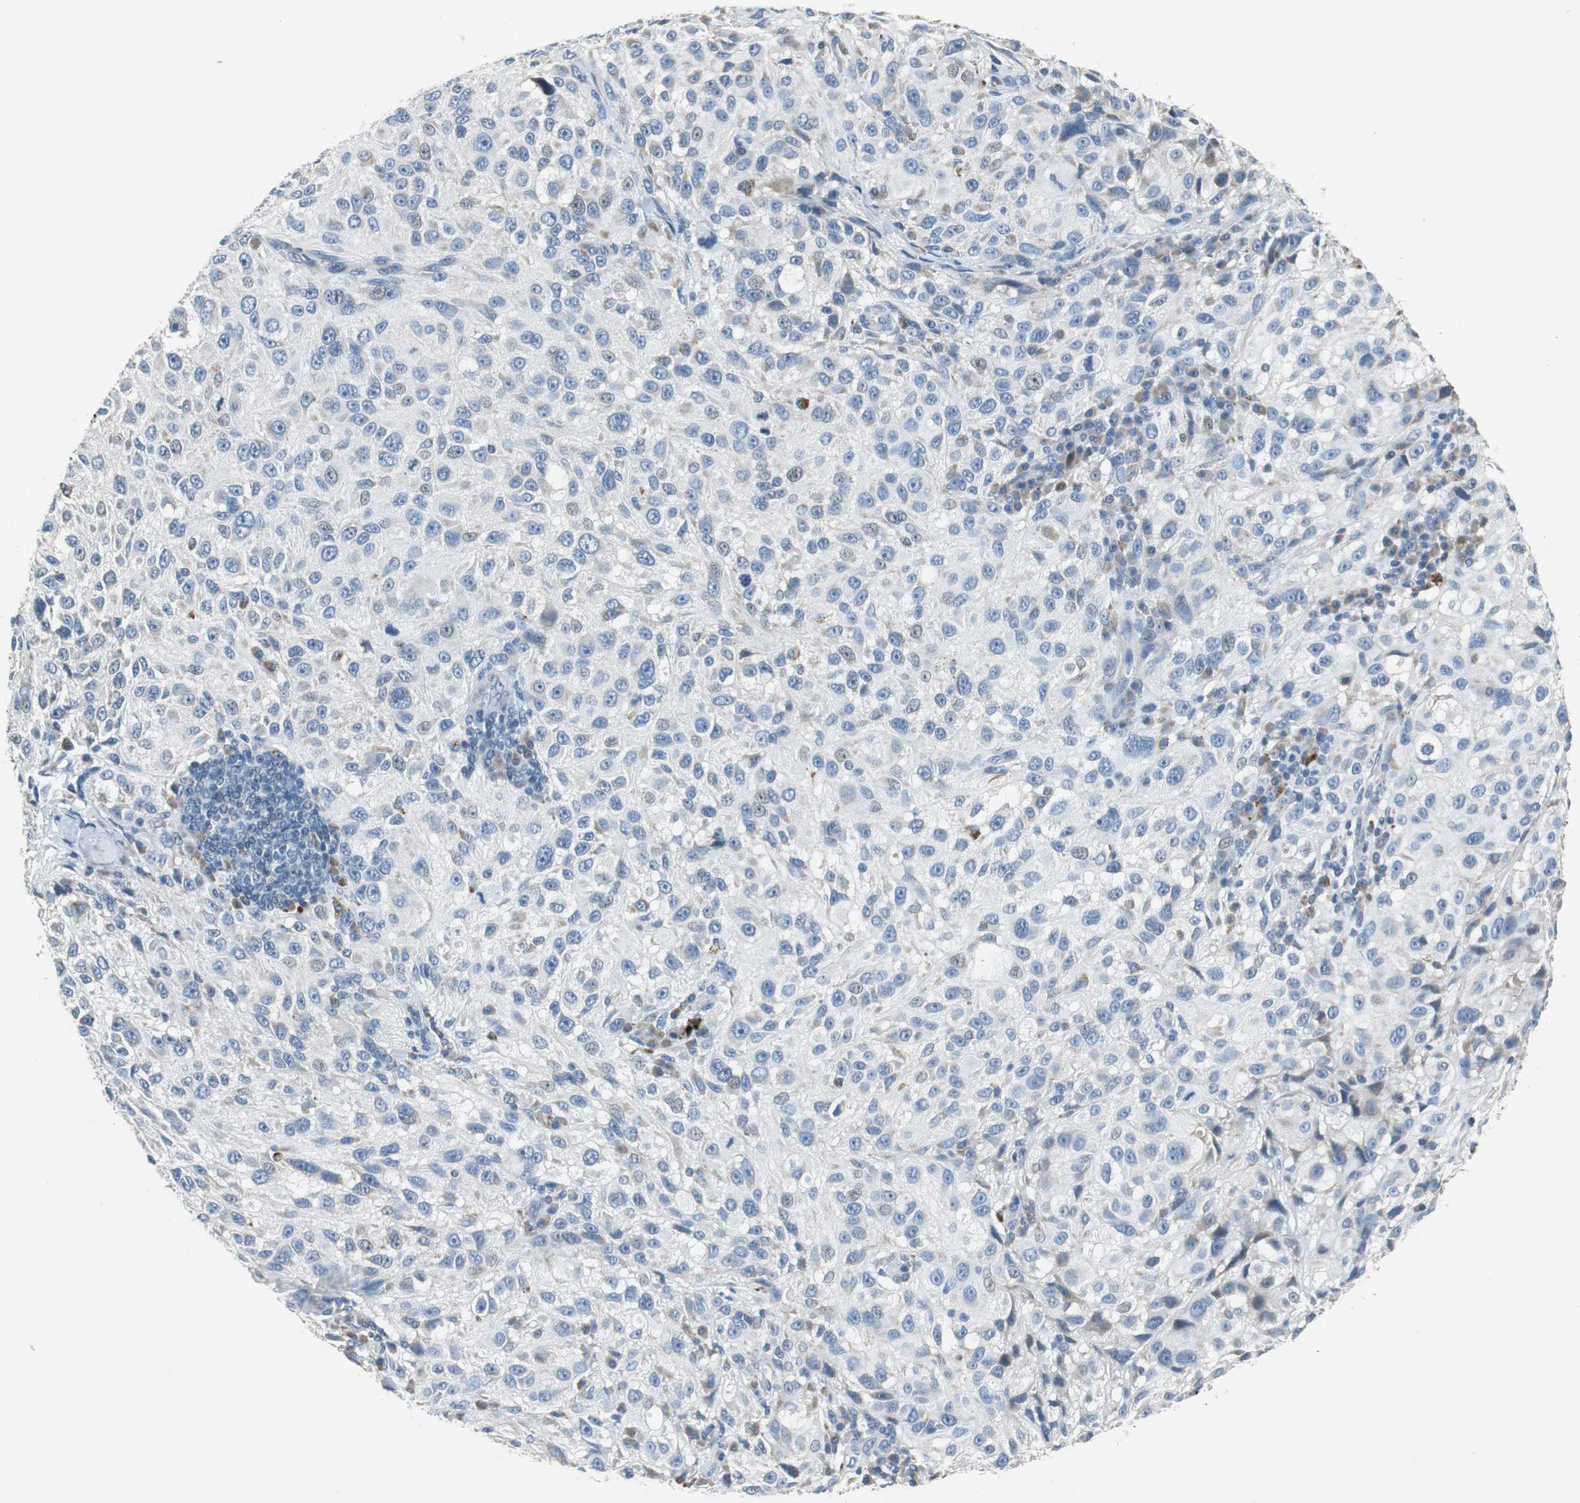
{"staining": {"intensity": "negative", "quantity": "none", "location": "none"}, "tissue": "melanoma", "cell_type": "Tumor cells", "image_type": "cancer", "snomed": [{"axis": "morphology", "description": "Necrosis, NOS"}, {"axis": "morphology", "description": "Malignant melanoma, NOS"}, {"axis": "topography", "description": "Skin"}], "caption": "Immunohistochemistry photomicrograph of neoplastic tissue: human melanoma stained with DAB demonstrates no significant protein staining in tumor cells.", "gene": "NLGN1", "patient": {"sex": "female", "age": 87}}